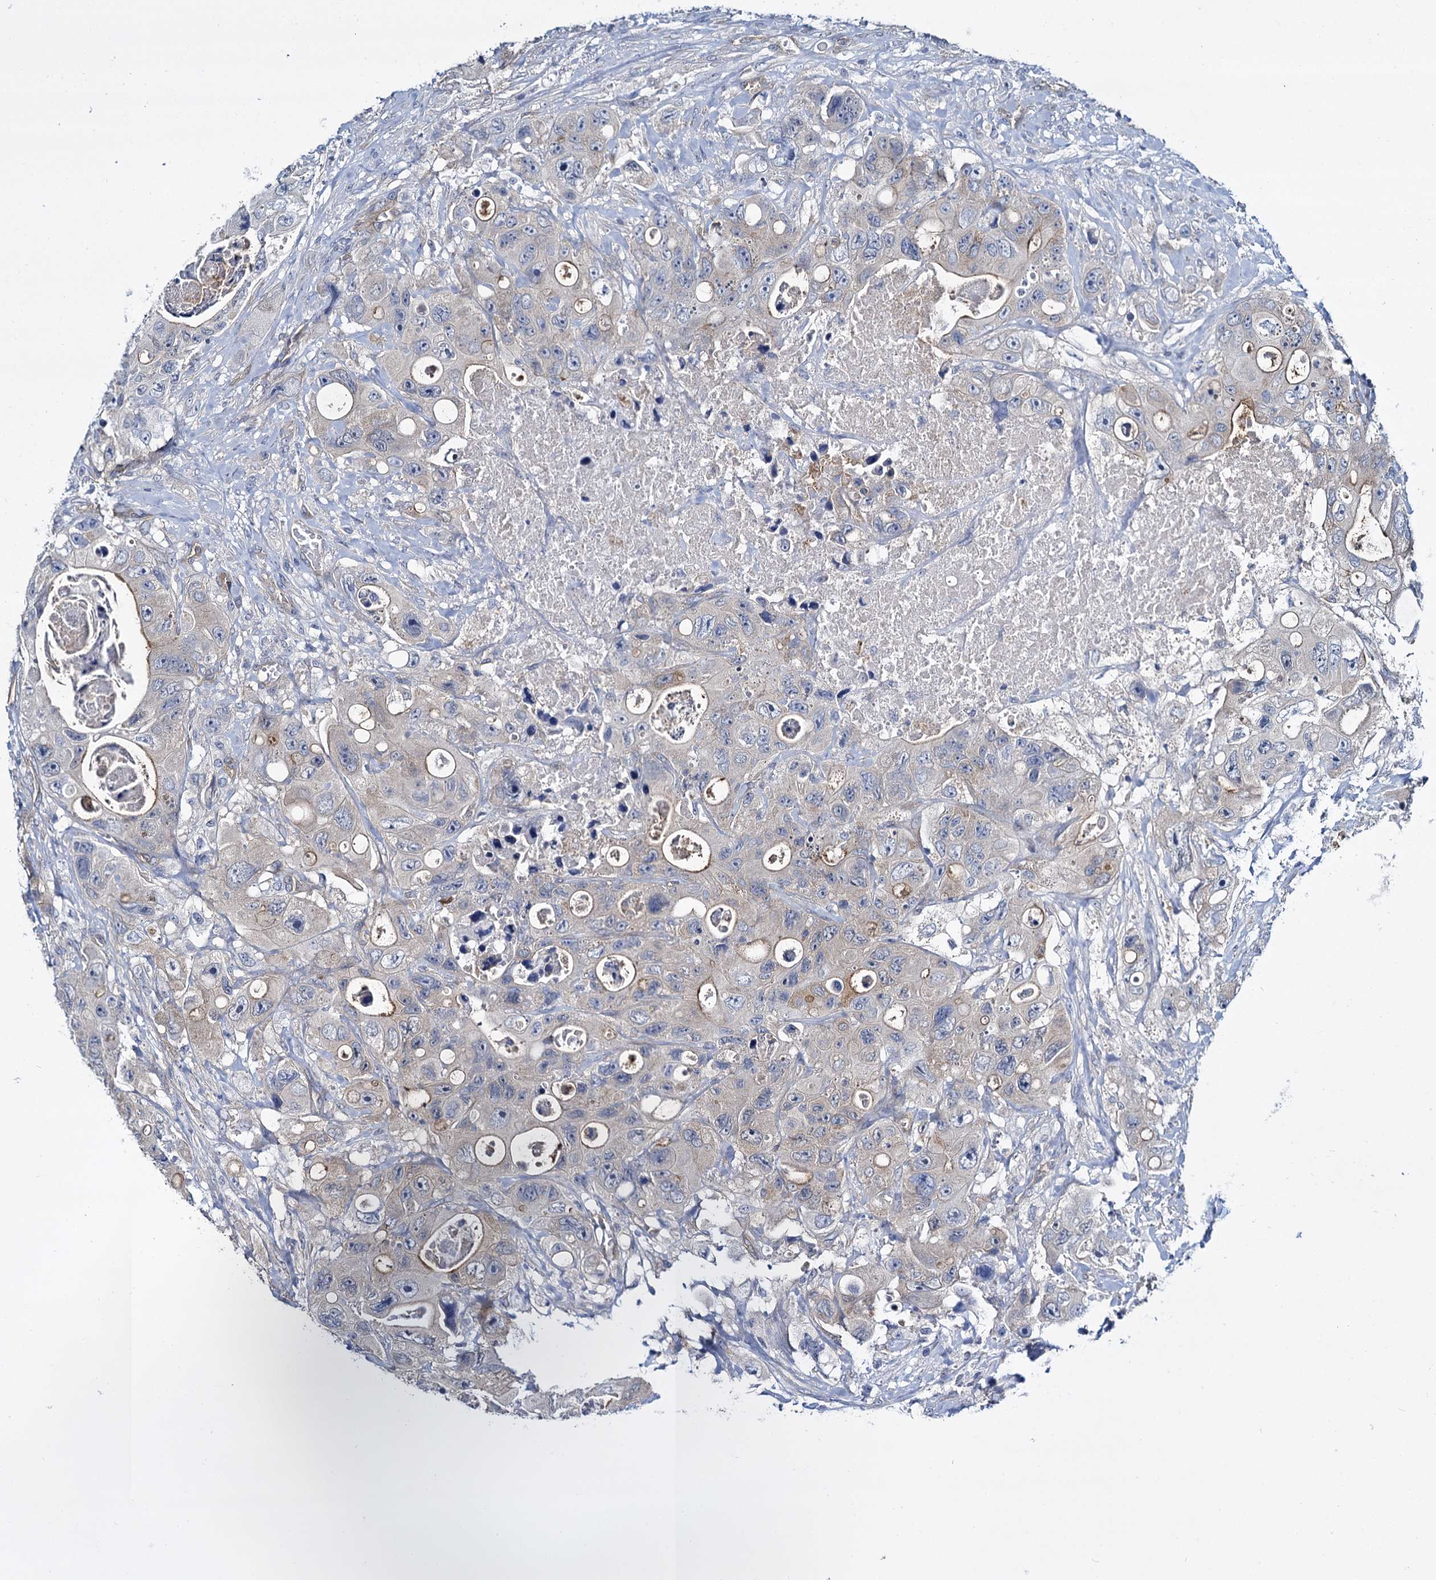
{"staining": {"intensity": "weak", "quantity": "25%-75%", "location": "cytoplasmic/membranous"}, "tissue": "colorectal cancer", "cell_type": "Tumor cells", "image_type": "cancer", "snomed": [{"axis": "morphology", "description": "Adenocarcinoma, NOS"}, {"axis": "topography", "description": "Colon"}], "caption": "Colorectal cancer stained for a protein (brown) shows weak cytoplasmic/membranous positive staining in approximately 25%-75% of tumor cells.", "gene": "STXBP1", "patient": {"sex": "female", "age": 46}}